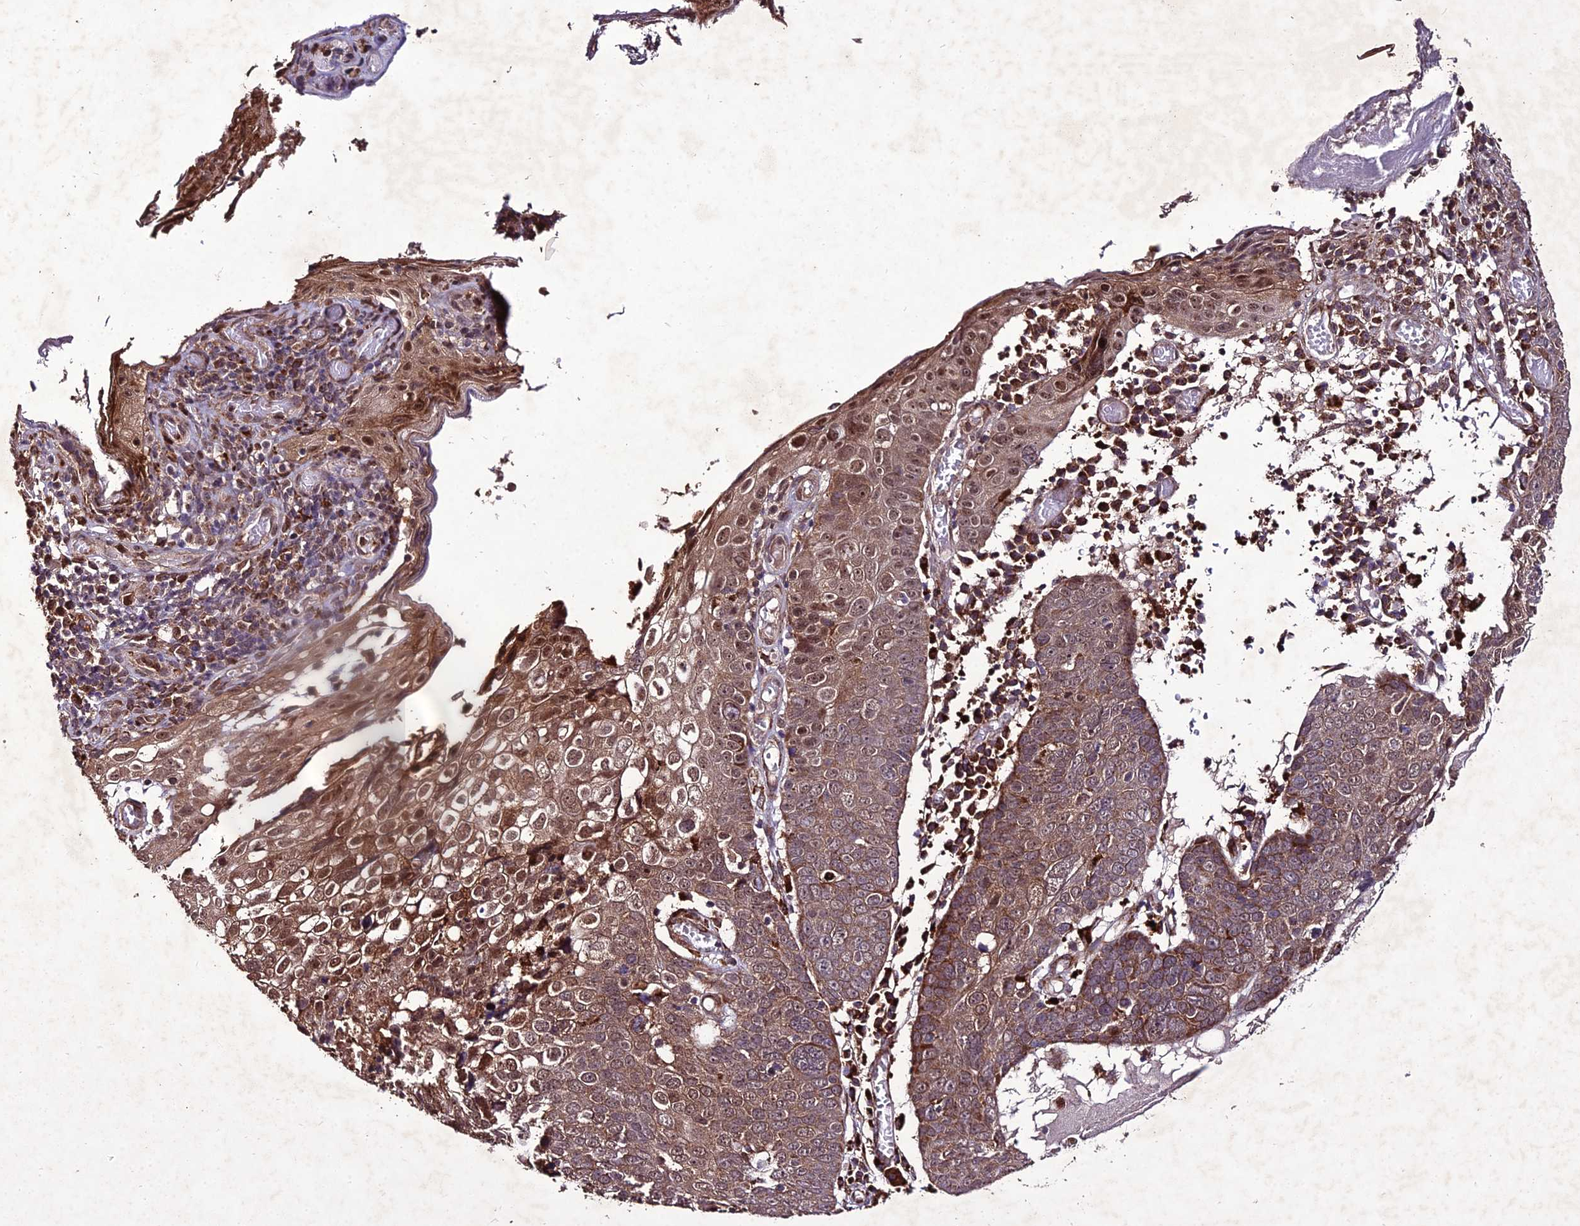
{"staining": {"intensity": "moderate", "quantity": ">75%", "location": "cytoplasmic/membranous,nuclear"}, "tissue": "skin cancer", "cell_type": "Tumor cells", "image_type": "cancer", "snomed": [{"axis": "morphology", "description": "Squamous cell carcinoma, NOS"}, {"axis": "topography", "description": "Skin"}], "caption": "Immunohistochemistry (DAB) staining of squamous cell carcinoma (skin) exhibits moderate cytoplasmic/membranous and nuclear protein positivity in approximately >75% of tumor cells. Using DAB (3,3'-diaminobenzidine) (brown) and hematoxylin (blue) stains, captured at high magnification using brightfield microscopy.", "gene": "ZNF766", "patient": {"sex": "male", "age": 71}}